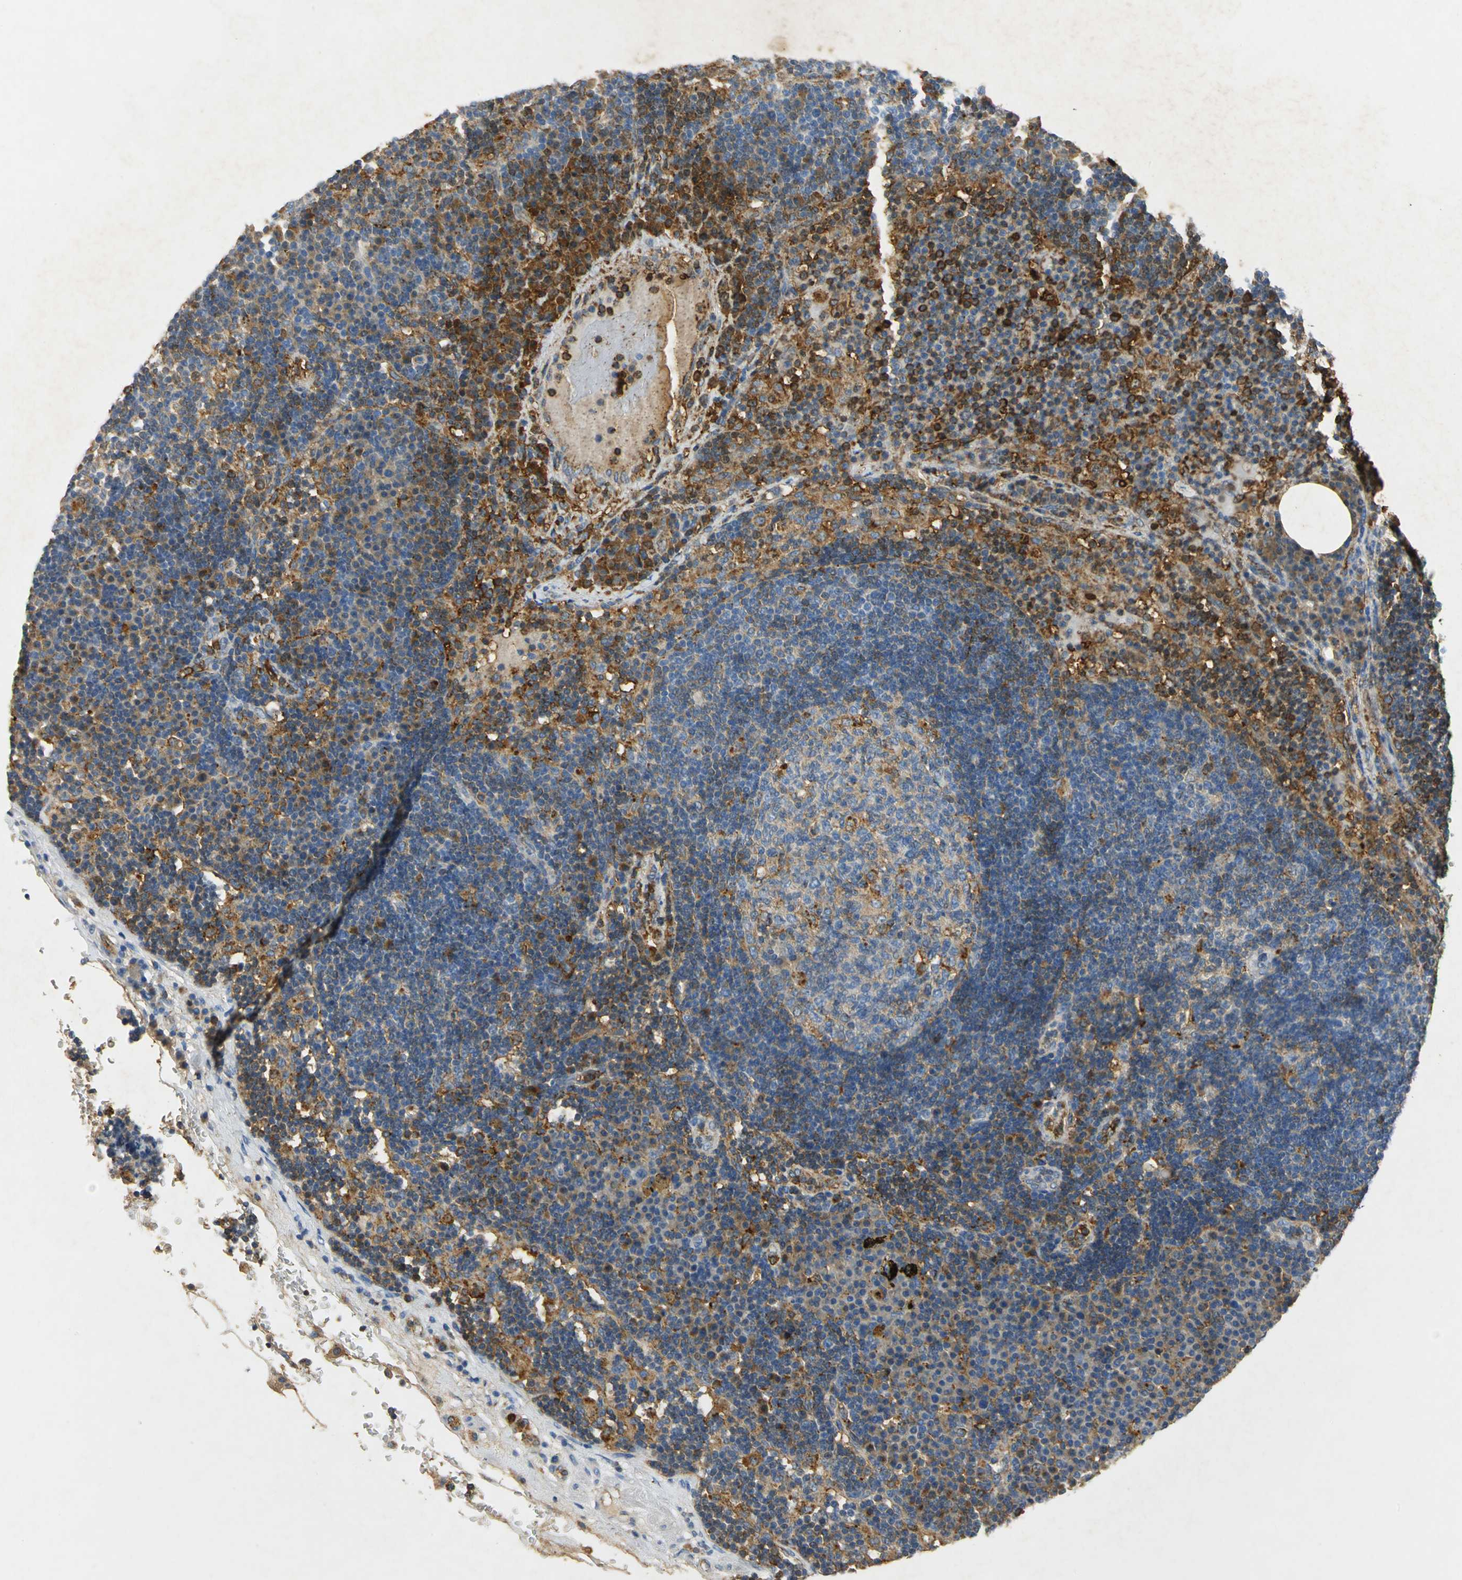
{"staining": {"intensity": "moderate", "quantity": "25%-75%", "location": "cytoplasmic/membranous"}, "tissue": "lymph node", "cell_type": "Germinal center cells", "image_type": "normal", "snomed": [{"axis": "morphology", "description": "Normal tissue, NOS"}, {"axis": "morphology", "description": "Squamous cell carcinoma, metastatic, NOS"}, {"axis": "topography", "description": "Lymph node"}], "caption": "Lymph node stained with a protein marker demonstrates moderate staining in germinal center cells.", "gene": "ANXA4", "patient": {"sex": "female", "age": 53}}